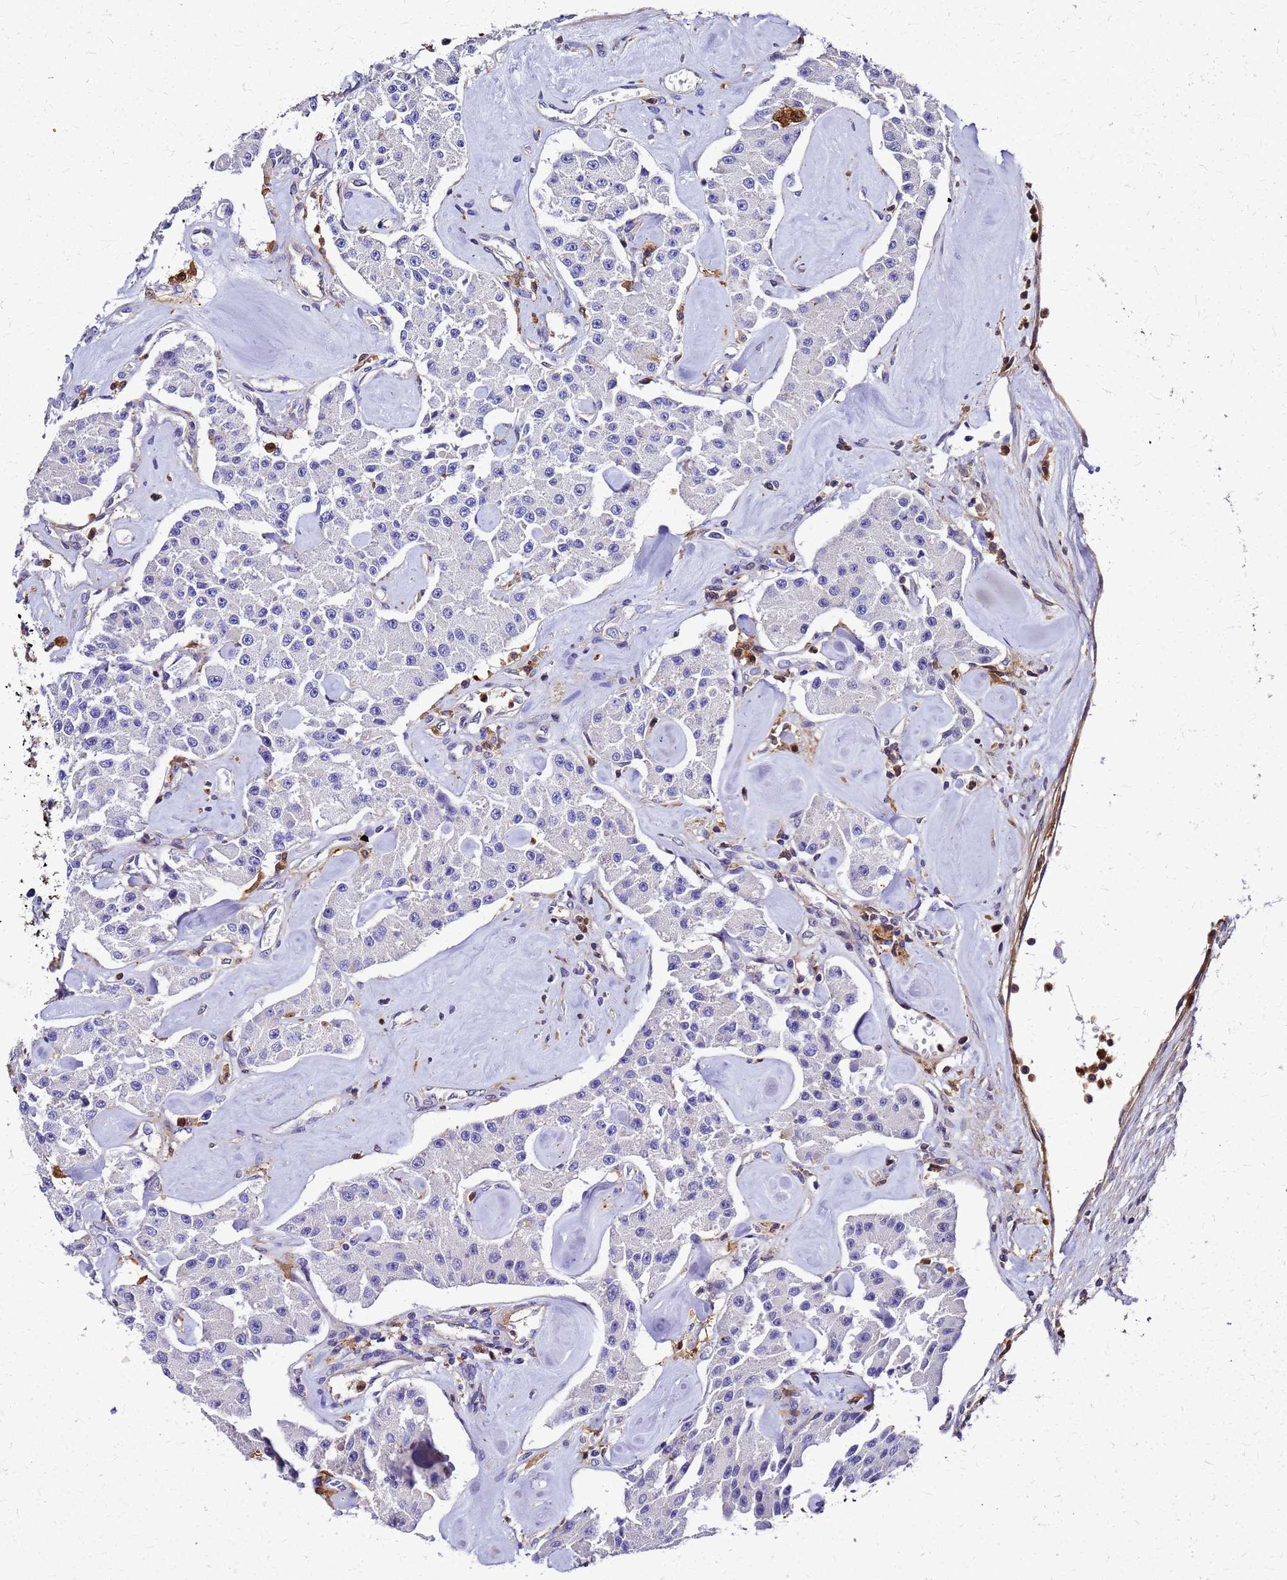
{"staining": {"intensity": "negative", "quantity": "none", "location": "none"}, "tissue": "carcinoid", "cell_type": "Tumor cells", "image_type": "cancer", "snomed": [{"axis": "morphology", "description": "Carcinoid, malignant, NOS"}, {"axis": "topography", "description": "Pancreas"}], "caption": "There is no significant positivity in tumor cells of carcinoid.", "gene": "S100A11", "patient": {"sex": "male", "age": 41}}